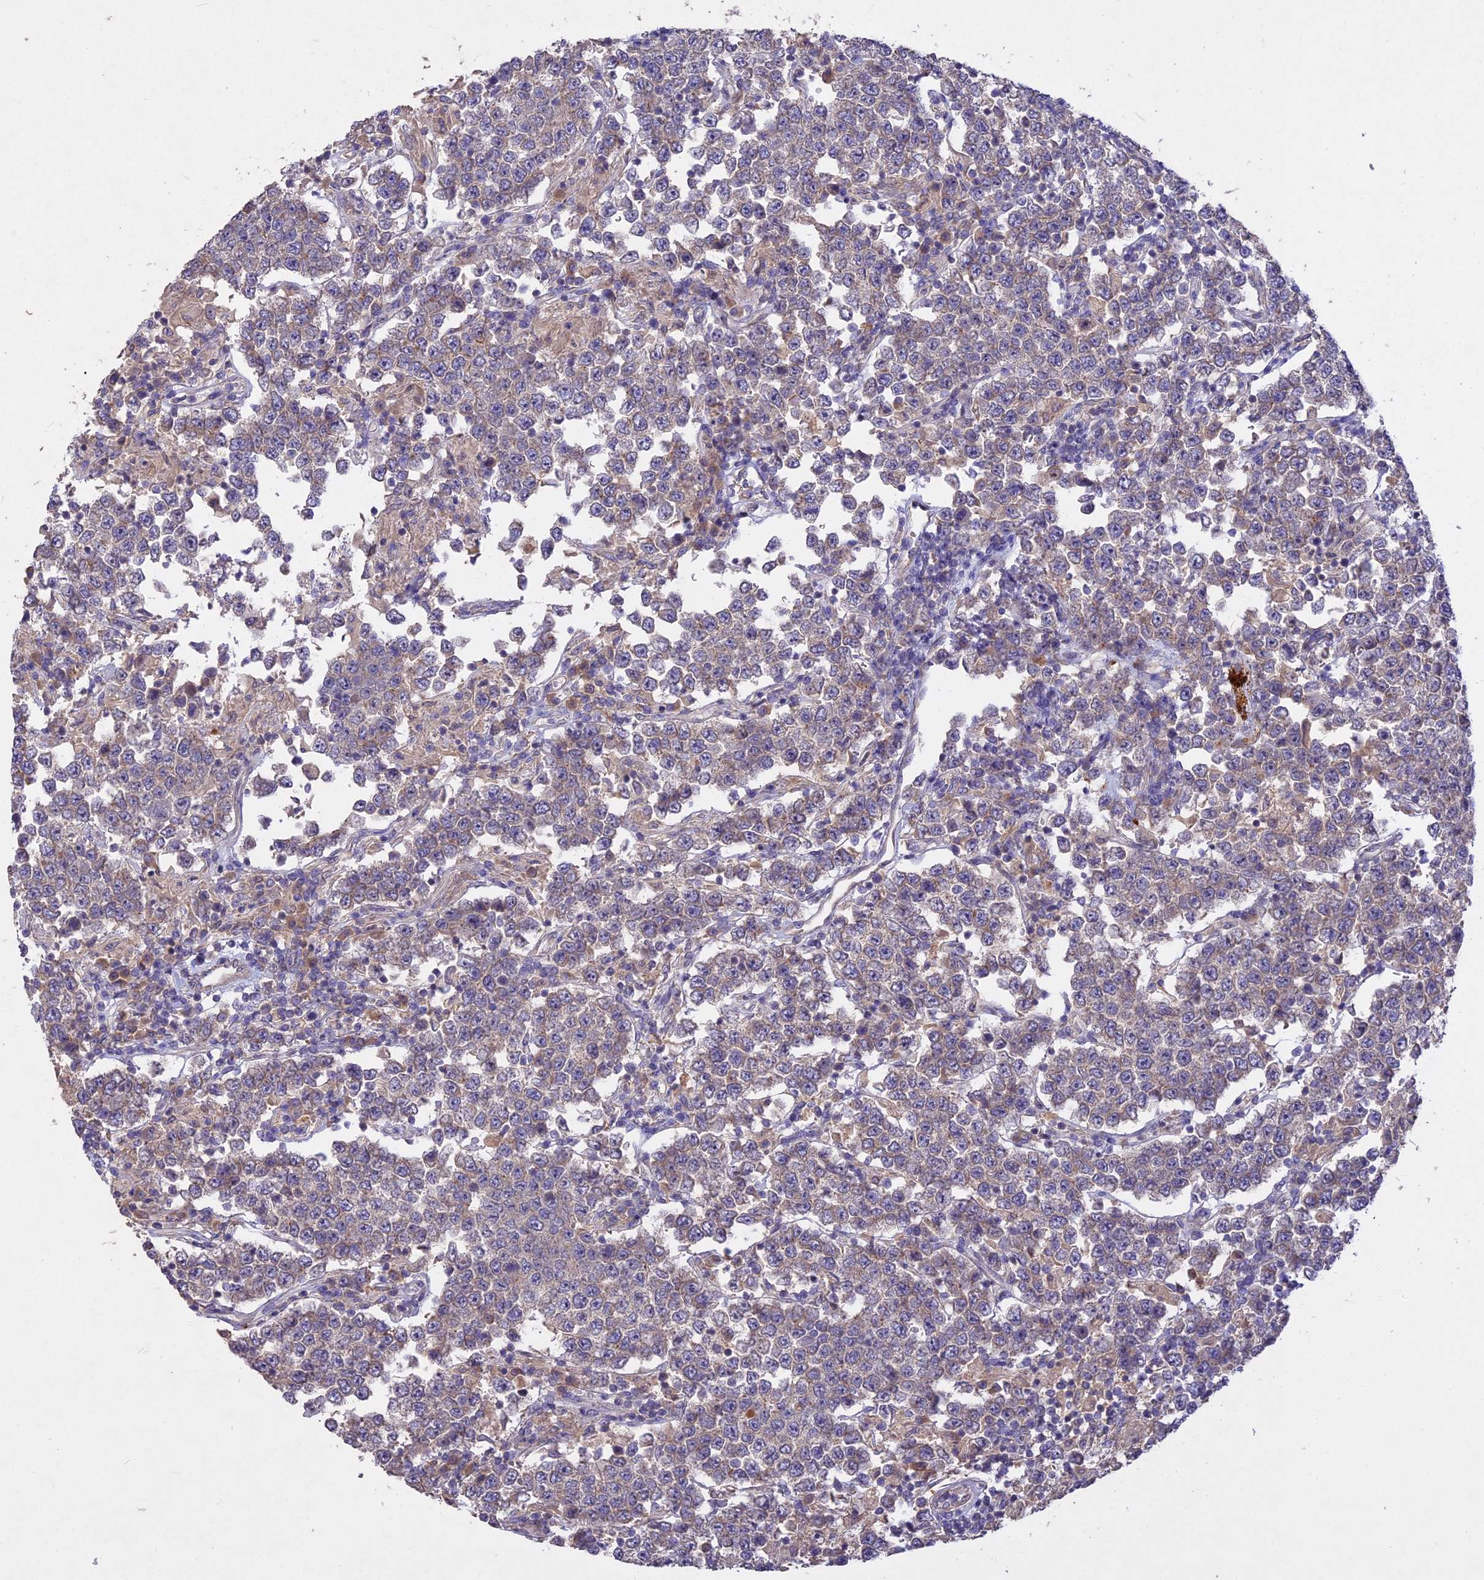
{"staining": {"intensity": "weak", "quantity": "<25%", "location": "cytoplasmic/membranous"}, "tissue": "testis cancer", "cell_type": "Tumor cells", "image_type": "cancer", "snomed": [{"axis": "morphology", "description": "Normal tissue, NOS"}, {"axis": "morphology", "description": "Urothelial carcinoma, High grade"}, {"axis": "morphology", "description": "Seminoma, NOS"}, {"axis": "morphology", "description": "Carcinoma, Embryonal, NOS"}, {"axis": "topography", "description": "Urinary bladder"}, {"axis": "topography", "description": "Testis"}], "caption": "Tumor cells are negative for protein expression in human testis cancer. (Immunohistochemistry (ihc), brightfield microscopy, high magnification).", "gene": "SLC26A4", "patient": {"sex": "male", "age": 41}}